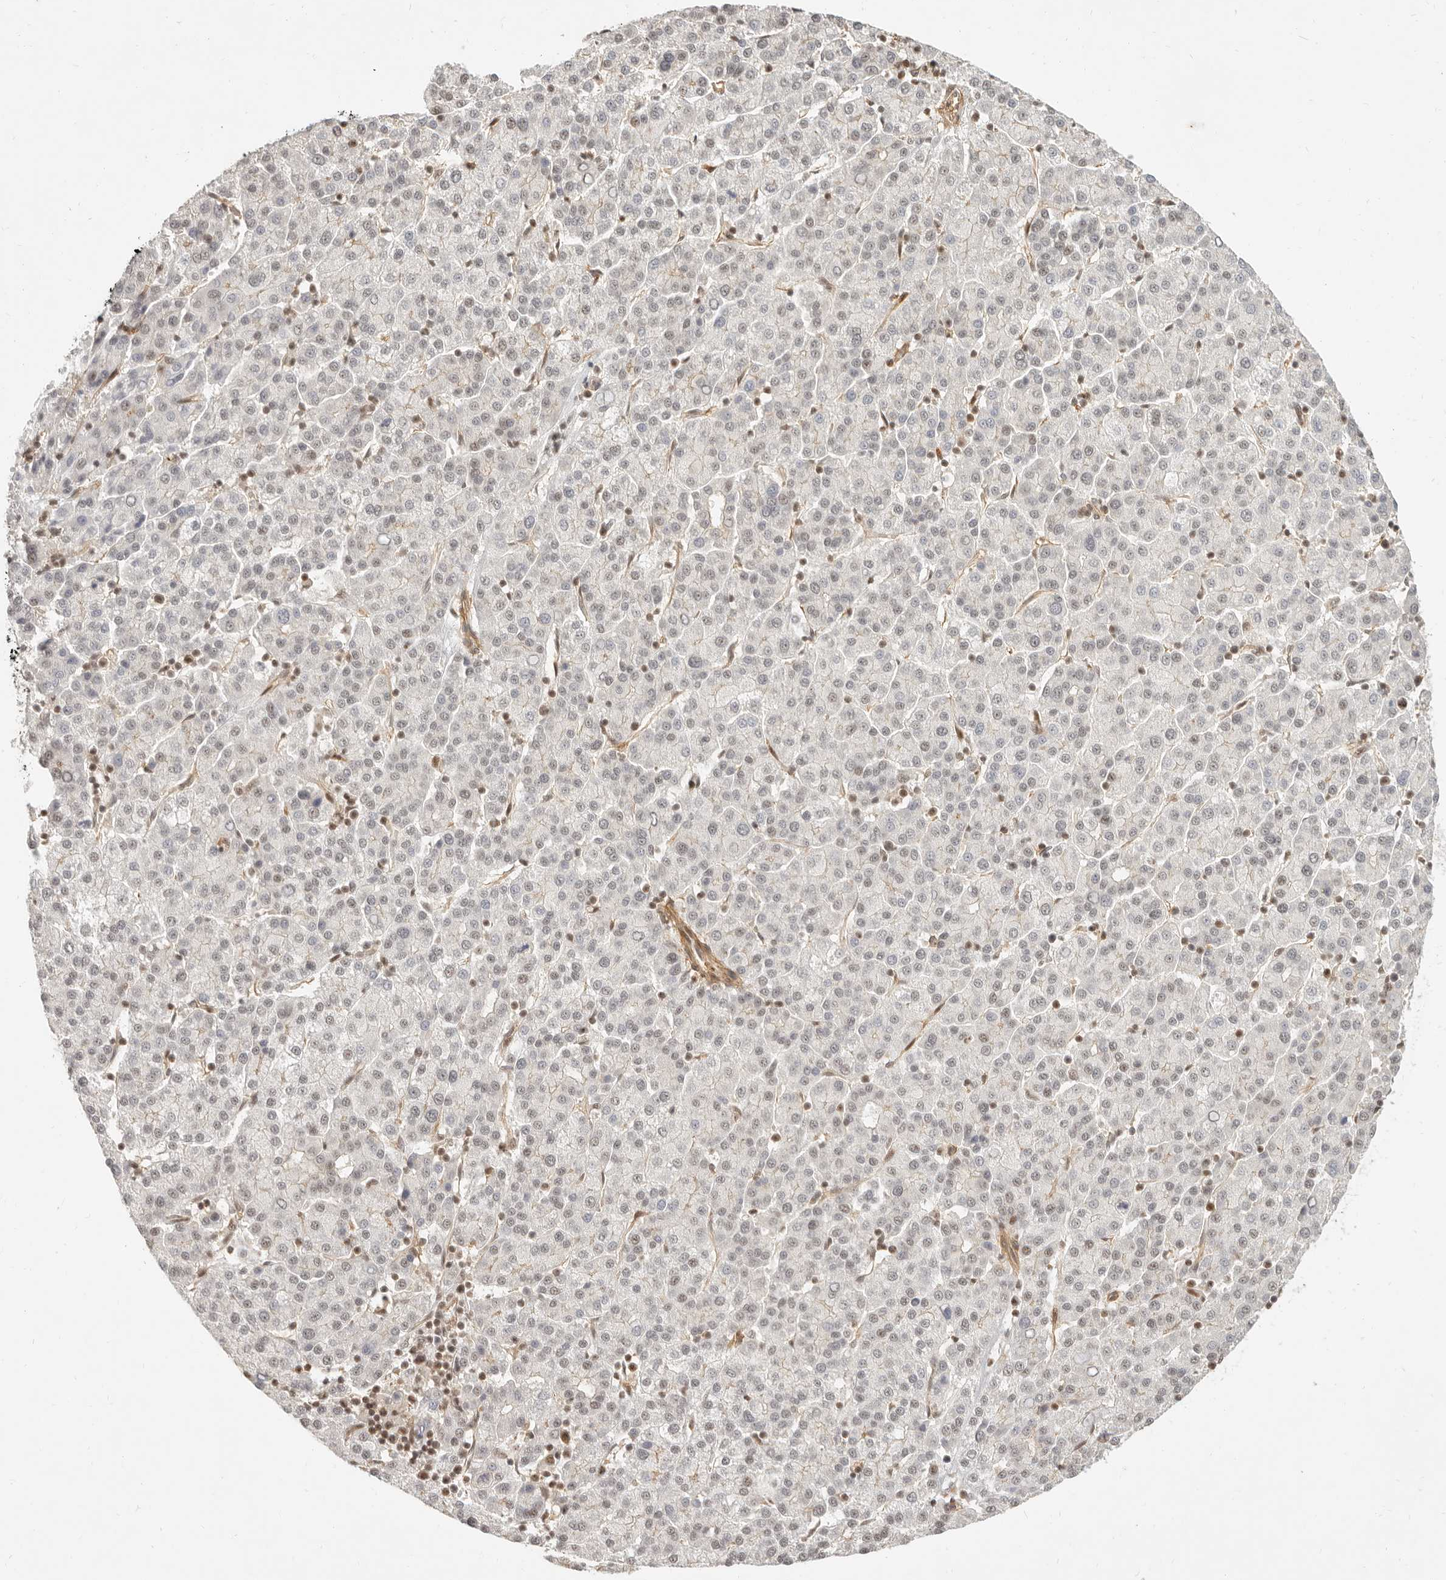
{"staining": {"intensity": "weak", "quantity": ">75%", "location": "nuclear"}, "tissue": "liver cancer", "cell_type": "Tumor cells", "image_type": "cancer", "snomed": [{"axis": "morphology", "description": "Carcinoma, Hepatocellular, NOS"}, {"axis": "topography", "description": "Liver"}], "caption": "Protein positivity by immunohistochemistry shows weak nuclear positivity in about >75% of tumor cells in liver cancer.", "gene": "BAP1", "patient": {"sex": "female", "age": 58}}